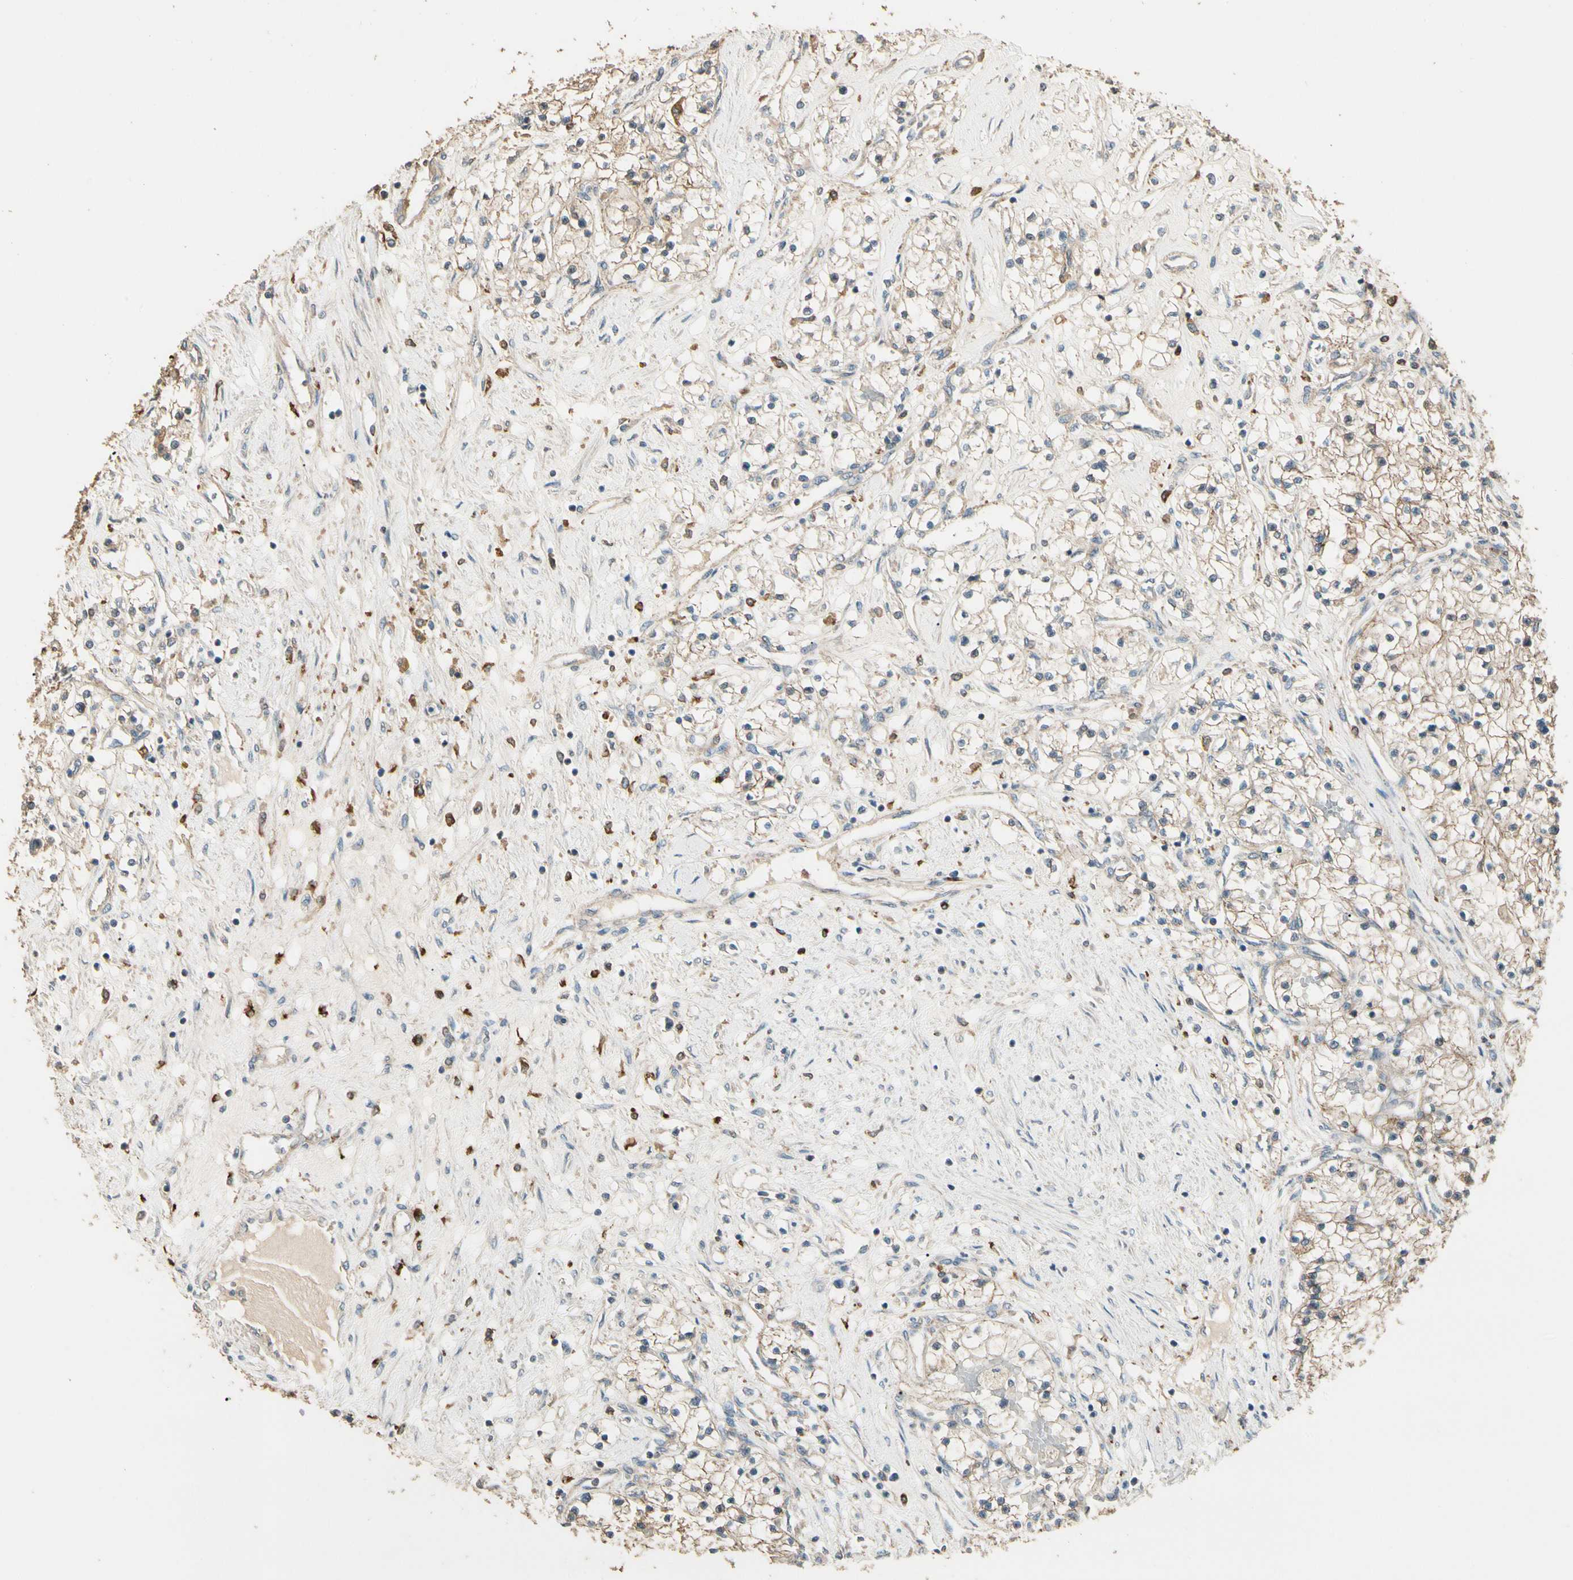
{"staining": {"intensity": "moderate", "quantity": ">75%", "location": "cytoplasmic/membranous"}, "tissue": "renal cancer", "cell_type": "Tumor cells", "image_type": "cancer", "snomed": [{"axis": "morphology", "description": "Adenocarcinoma, NOS"}, {"axis": "topography", "description": "Kidney"}], "caption": "Renal cancer stained with immunohistochemistry (IHC) exhibits moderate cytoplasmic/membranous positivity in approximately >75% of tumor cells. The protein is stained brown, and the nuclei are stained in blue (DAB (3,3'-diaminobenzidine) IHC with brightfield microscopy, high magnification).", "gene": "CDH6", "patient": {"sex": "male", "age": 68}}